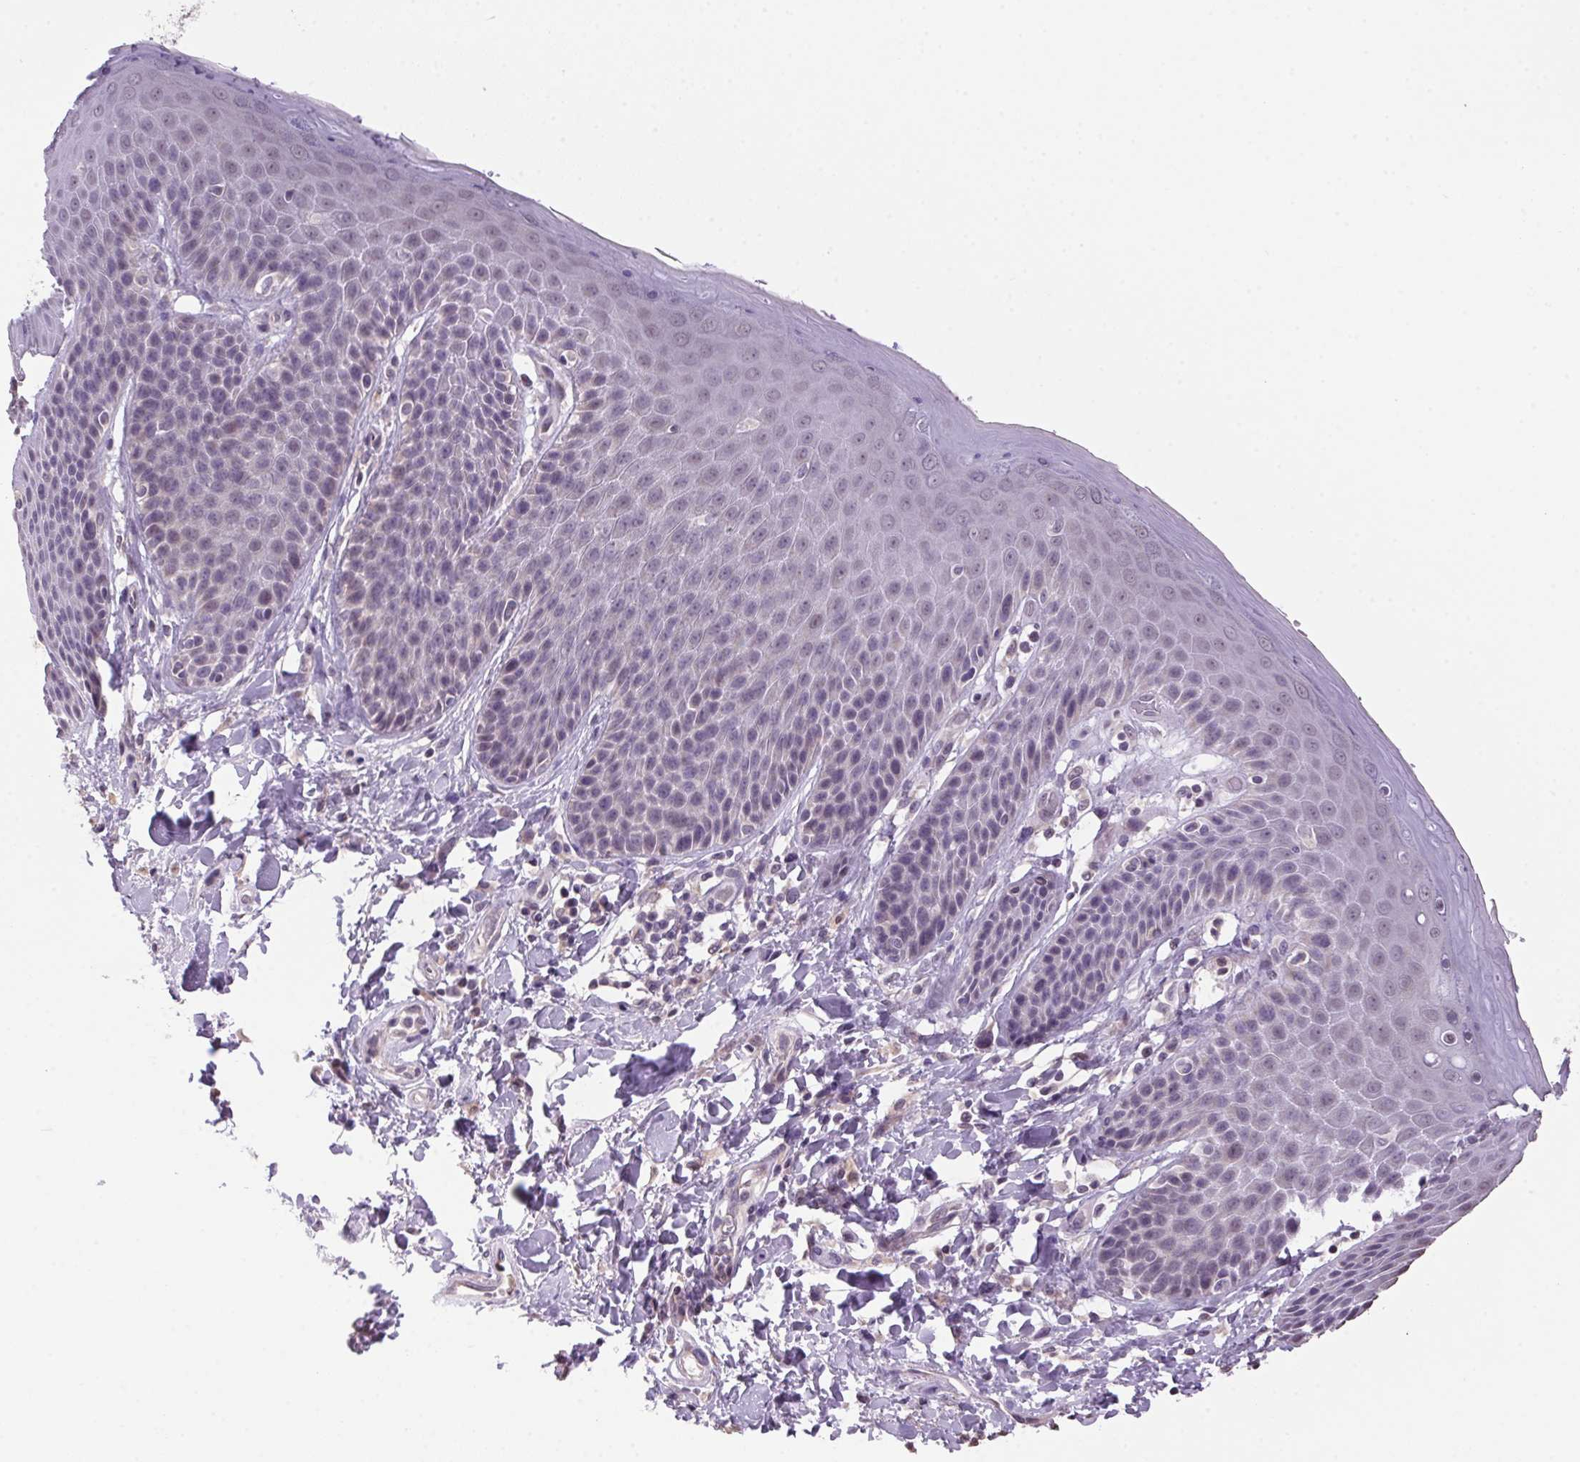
{"staining": {"intensity": "moderate", "quantity": "<25%", "location": "cytoplasmic/membranous,nuclear"}, "tissue": "skin", "cell_type": "Epidermal cells", "image_type": "normal", "snomed": [{"axis": "morphology", "description": "Normal tissue, NOS"}, {"axis": "topography", "description": "Anal"}, {"axis": "topography", "description": "Peripheral nerve tissue"}], "caption": "Human skin stained for a protein (brown) shows moderate cytoplasmic/membranous,nuclear positive expression in about <25% of epidermal cells.", "gene": "VWA3B", "patient": {"sex": "male", "age": 51}}